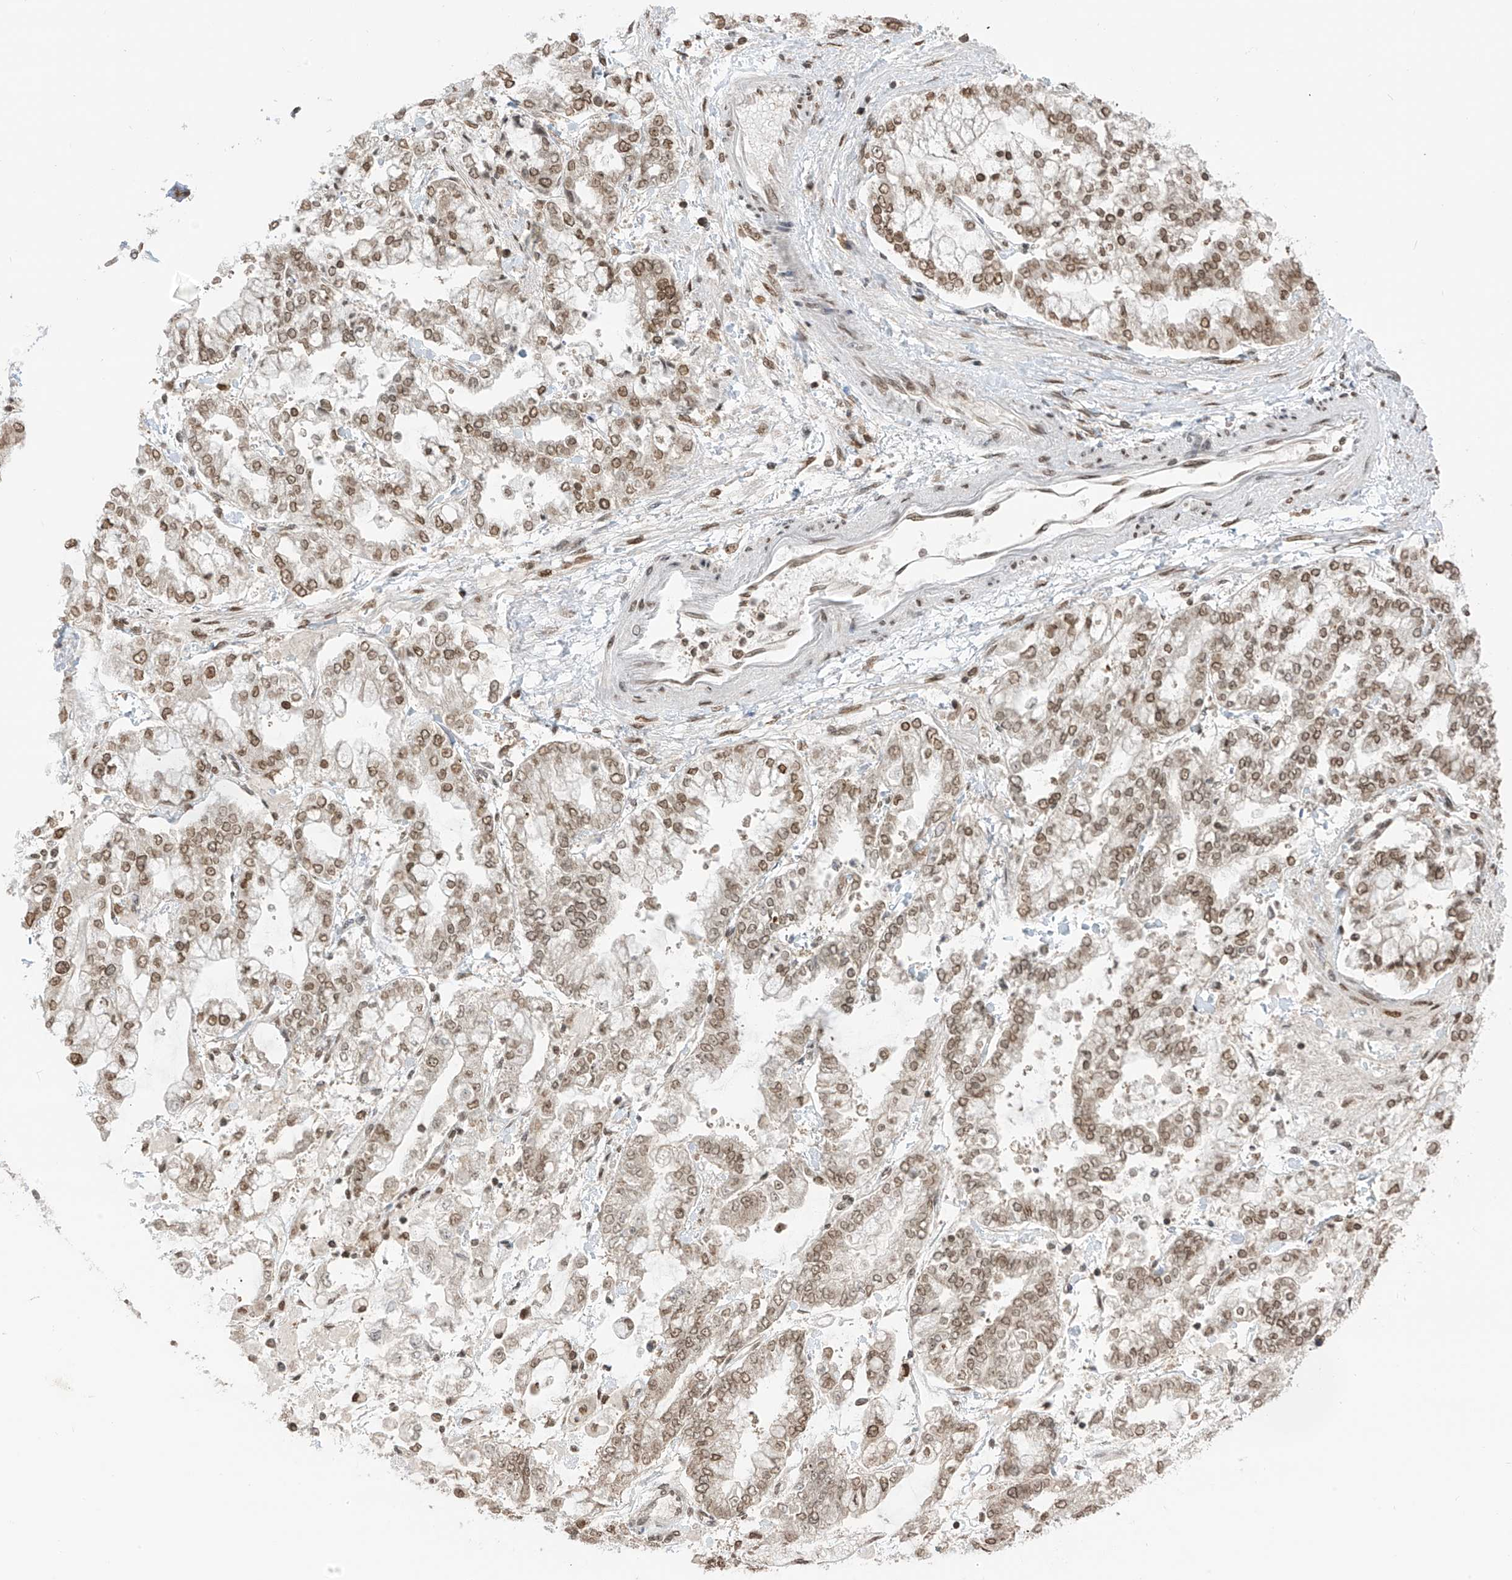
{"staining": {"intensity": "moderate", "quantity": ">75%", "location": "nuclear"}, "tissue": "stomach cancer", "cell_type": "Tumor cells", "image_type": "cancer", "snomed": [{"axis": "morphology", "description": "Normal tissue, NOS"}, {"axis": "morphology", "description": "Adenocarcinoma, NOS"}, {"axis": "topography", "description": "Stomach, upper"}, {"axis": "topography", "description": "Stomach"}], "caption": "Stomach cancer was stained to show a protein in brown. There is medium levels of moderate nuclear staining in about >75% of tumor cells.", "gene": "KPNB1", "patient": {"sex": "male", "age": 76}}